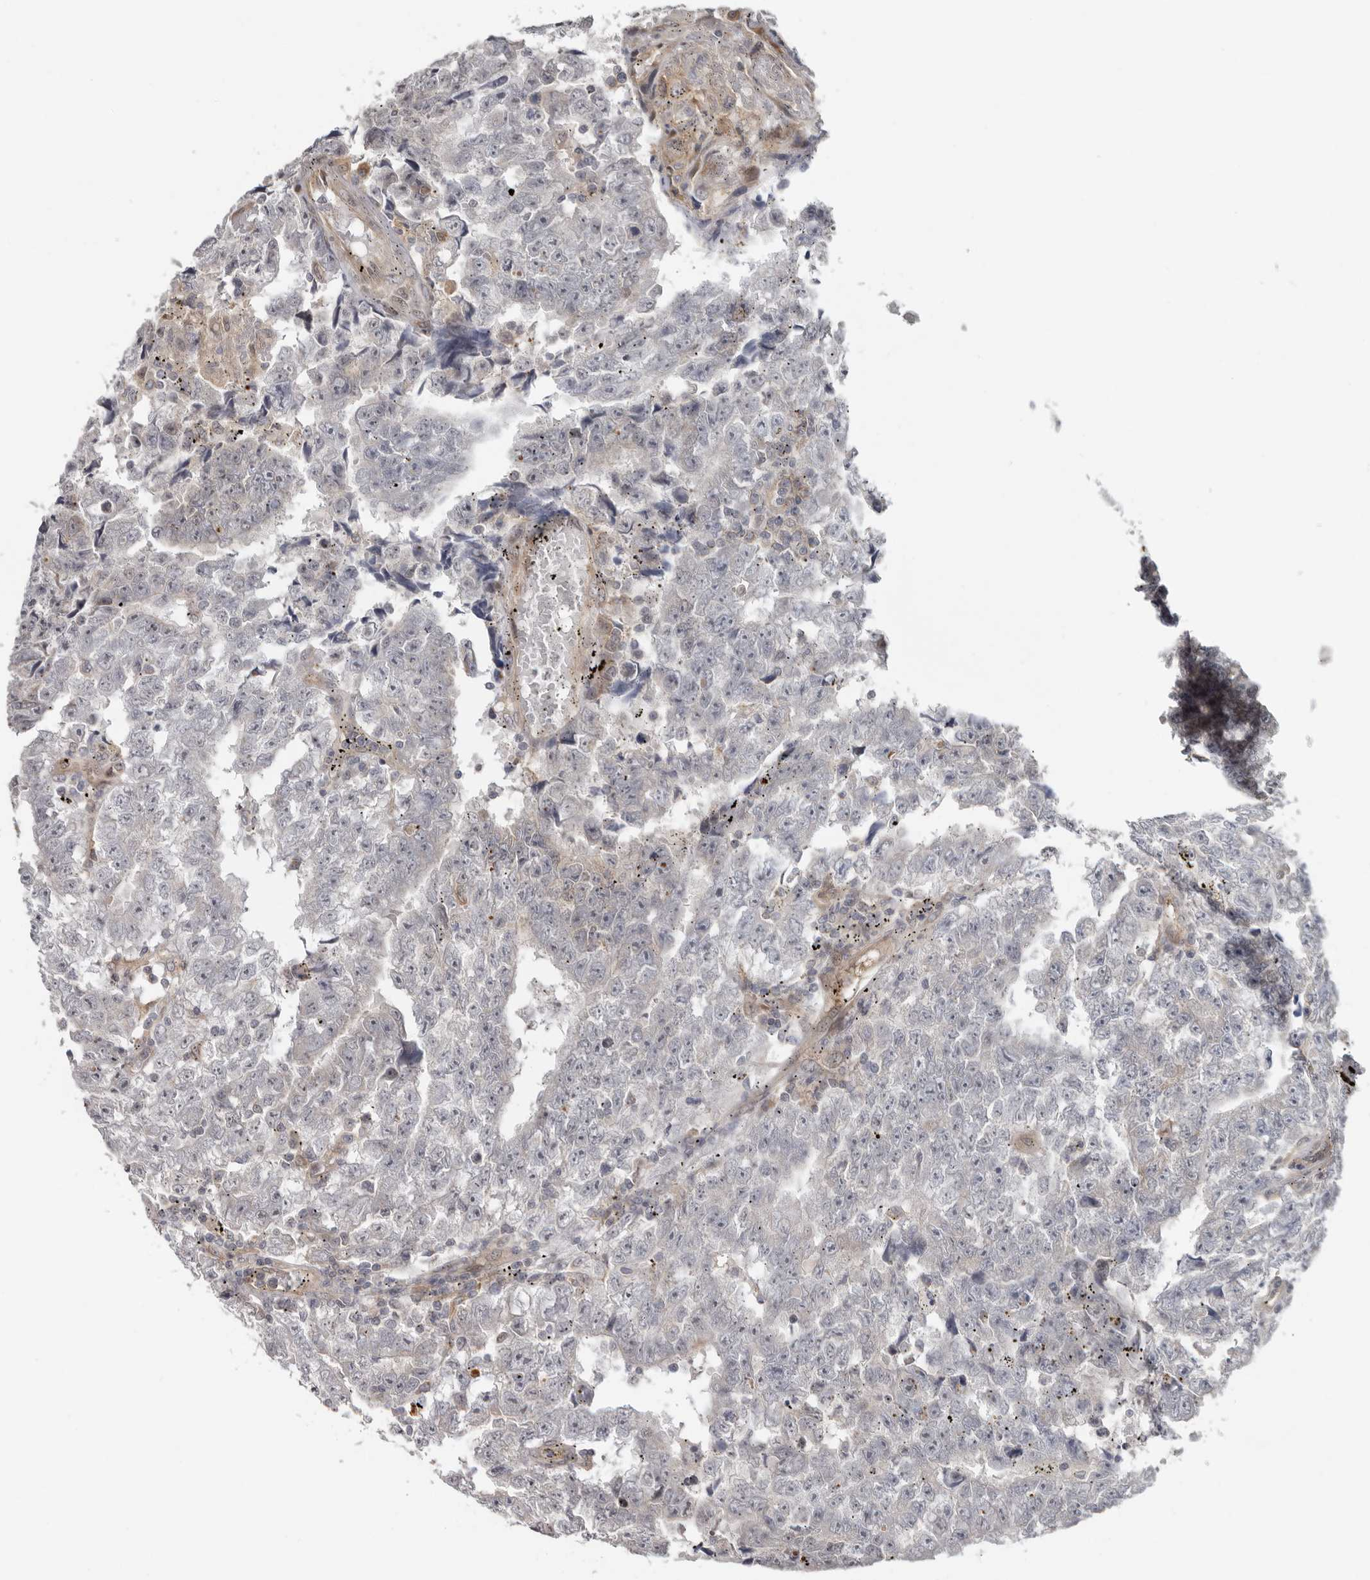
{"staining": {"intensity": "negative", "quantity": "none", "location": "none"}, "tissue": "testis cancer", "cell_type": "Tumor cells", "image_type": "cancer", "snomed": [{"axis": "morphology", "description": "Carcinoma, Embryonal, NOS"}, {"axis": "topography", "description": "Testis"}], "caption": "There is no significant positivity in tumor cells of testis cancer (embryonal carcinoma).", "gene": "BAD", "patient": {"sex": "male", "age": 25}}